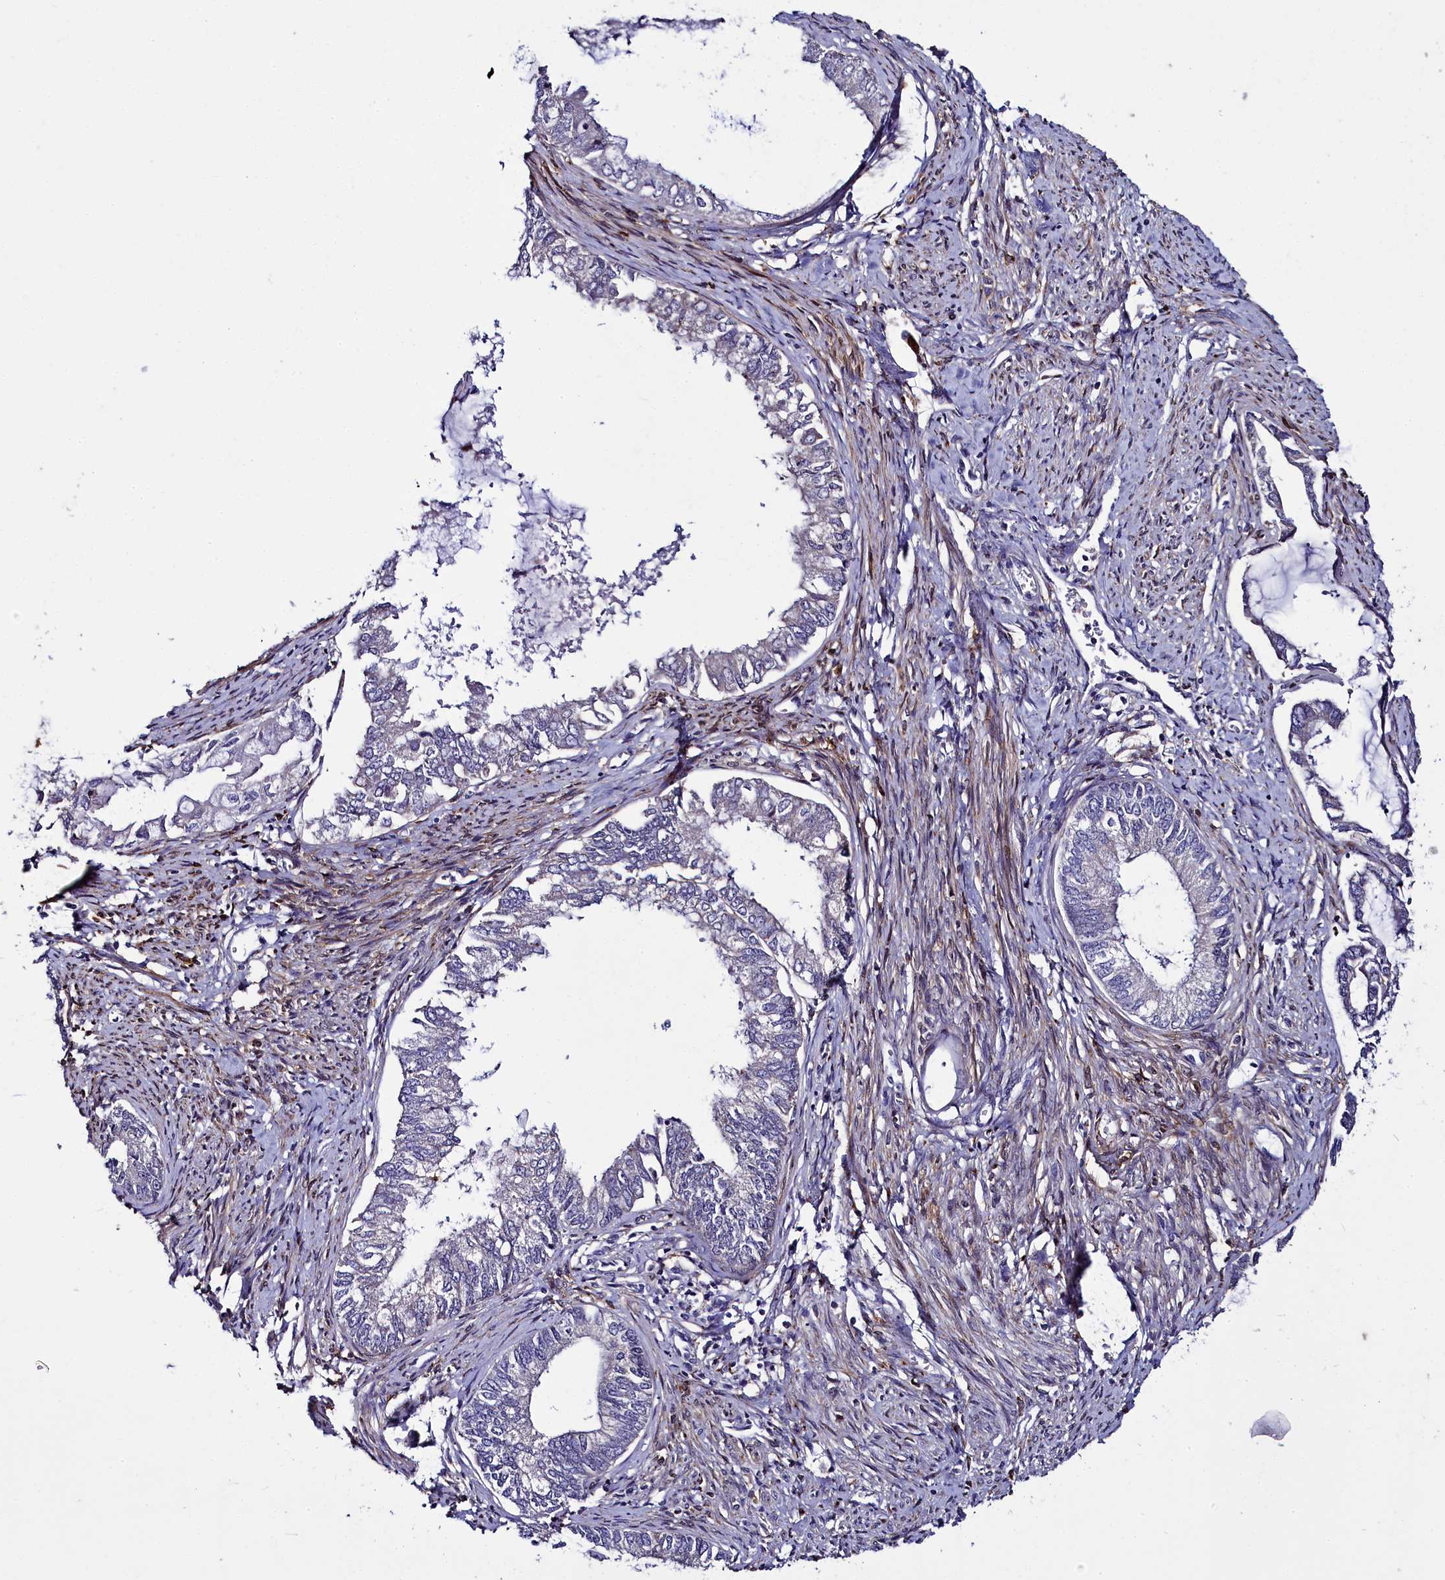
{"staining": {"intensity": "negative", "quantity": "none", "location": "none"}, "tissue": "endometrial cancer", "cell_type": "Tumor cells", "image_type": "cancer", "snomed": [{"axis": "morphology", "description": "Adenocarcinoma, NOS"}, {"axis": "topography", "description": "Endometrium"}], "caption": "Endometrial cancer stained for a protein using IHC shows no expression tumor cells.", "gene": "MRC2", "patient": {"sex": "female", "age": 86}}